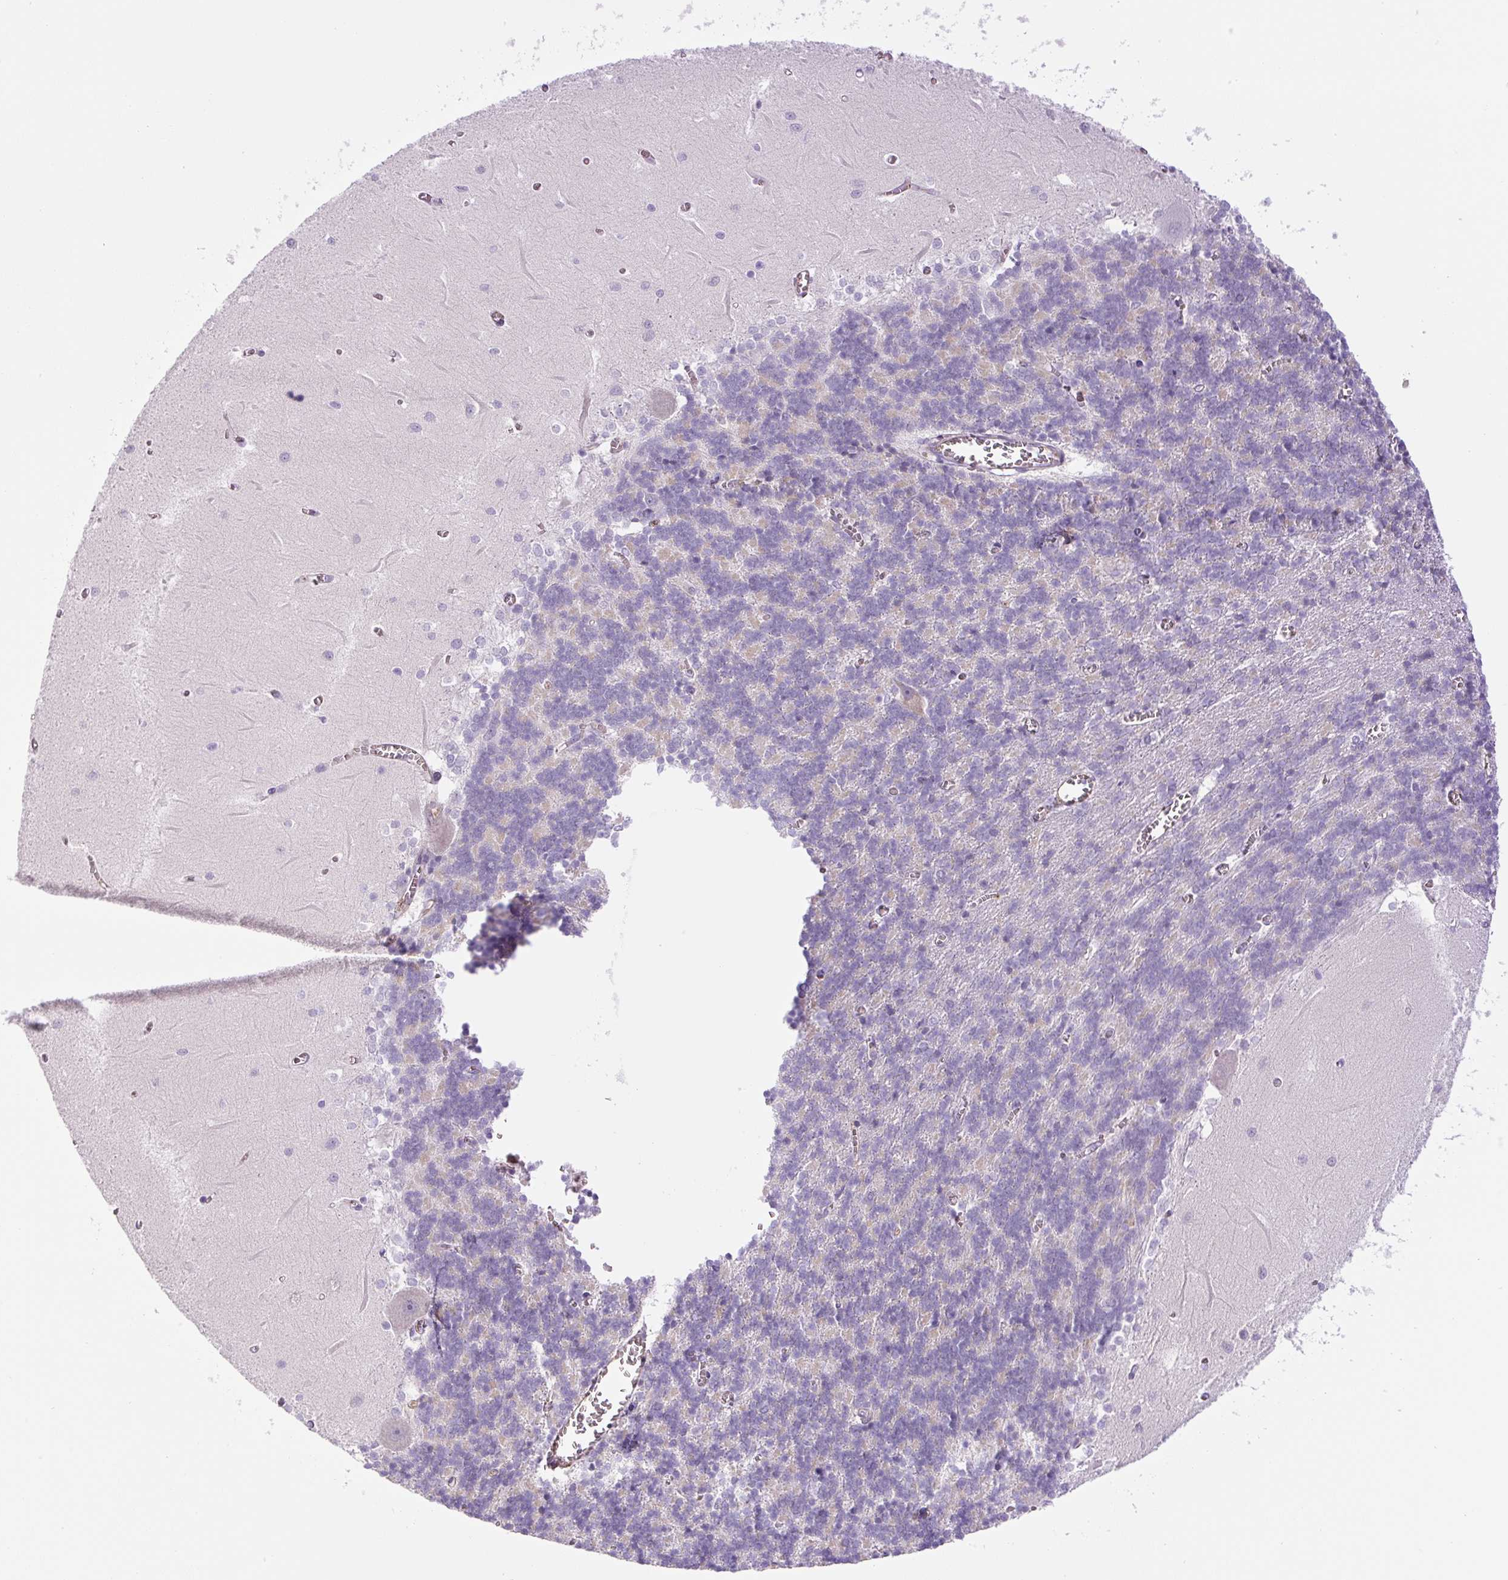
{"staining": {"intensity": "negative", "quantity": "none", "location": "none"}, "tissue": "cerebellum", "cell_type": "Cells in granular layer", "image_type": "normal", "snomed": [{"axis": "morphology", "description": "Normal tissue, NOS"}, {"axis": "topography", "description": "Cerebellum"}], "caption": "Immunohistochemistry (IHC) histopathology image of benign cerebellum: cerebellum stained with DAB (3,3'-diaminobenzidine) exhibits no significant protein staining in cells in granular layer.", "gene": "RSPO4", "patient": {"sex": "male", "age": 37}}